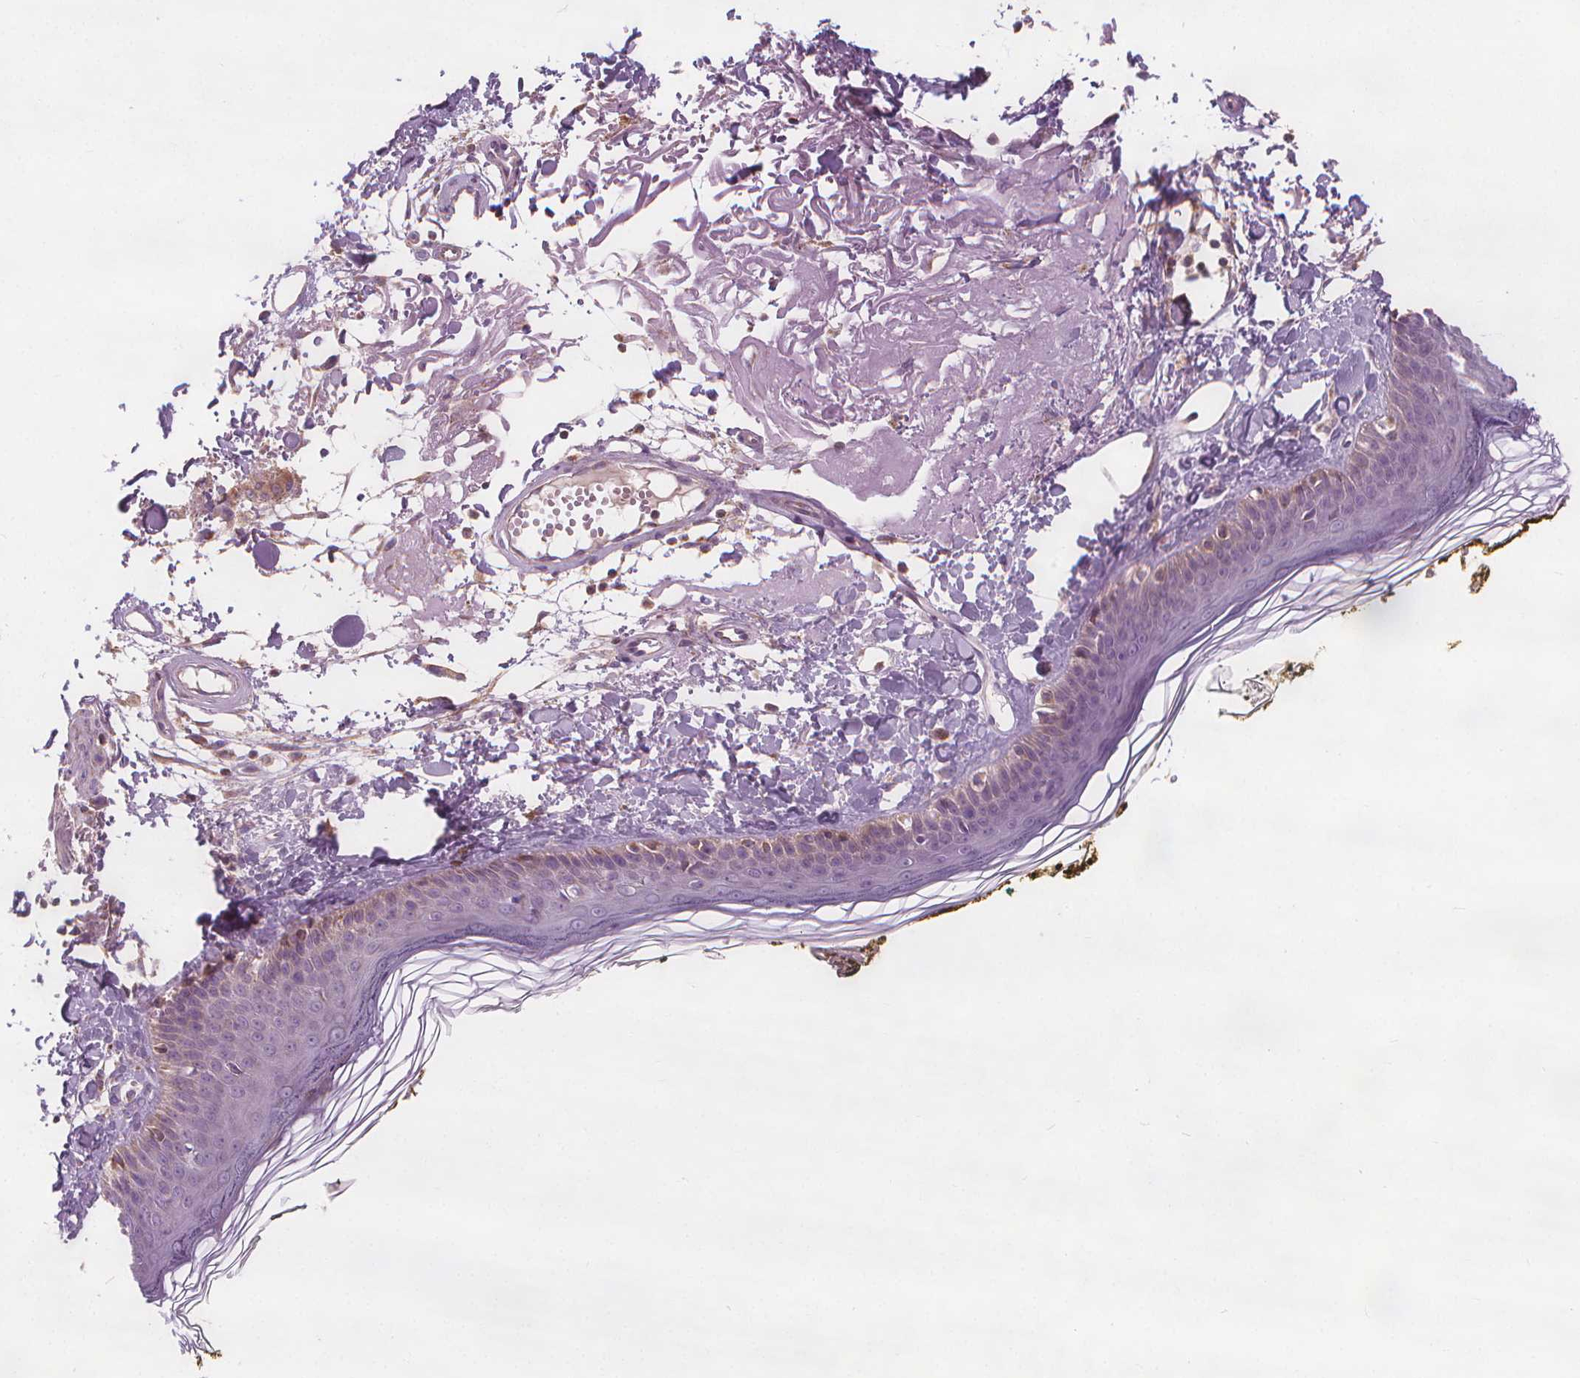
{"staining": {"intensity": "weak", "quantity": ">75%", "location": "cytoplasmic/membranous"}, "tissue": "skin", "cell_type": "Fibroblasts", "image_type": "normal", "snomed": [{"axis": "morphology", "description": "Normal tissue, NOS"}, {"axis": "topography", "description": "Skin"}], "caption": "Immunohistochemistry (IHC) (DAB) staining of benign skin reveals weak cytoplasmic/membranous protein positivity in about >75% of fibroblasts.", "gene": "RAB20", "patient": {"sex": "male", "age": 76}}